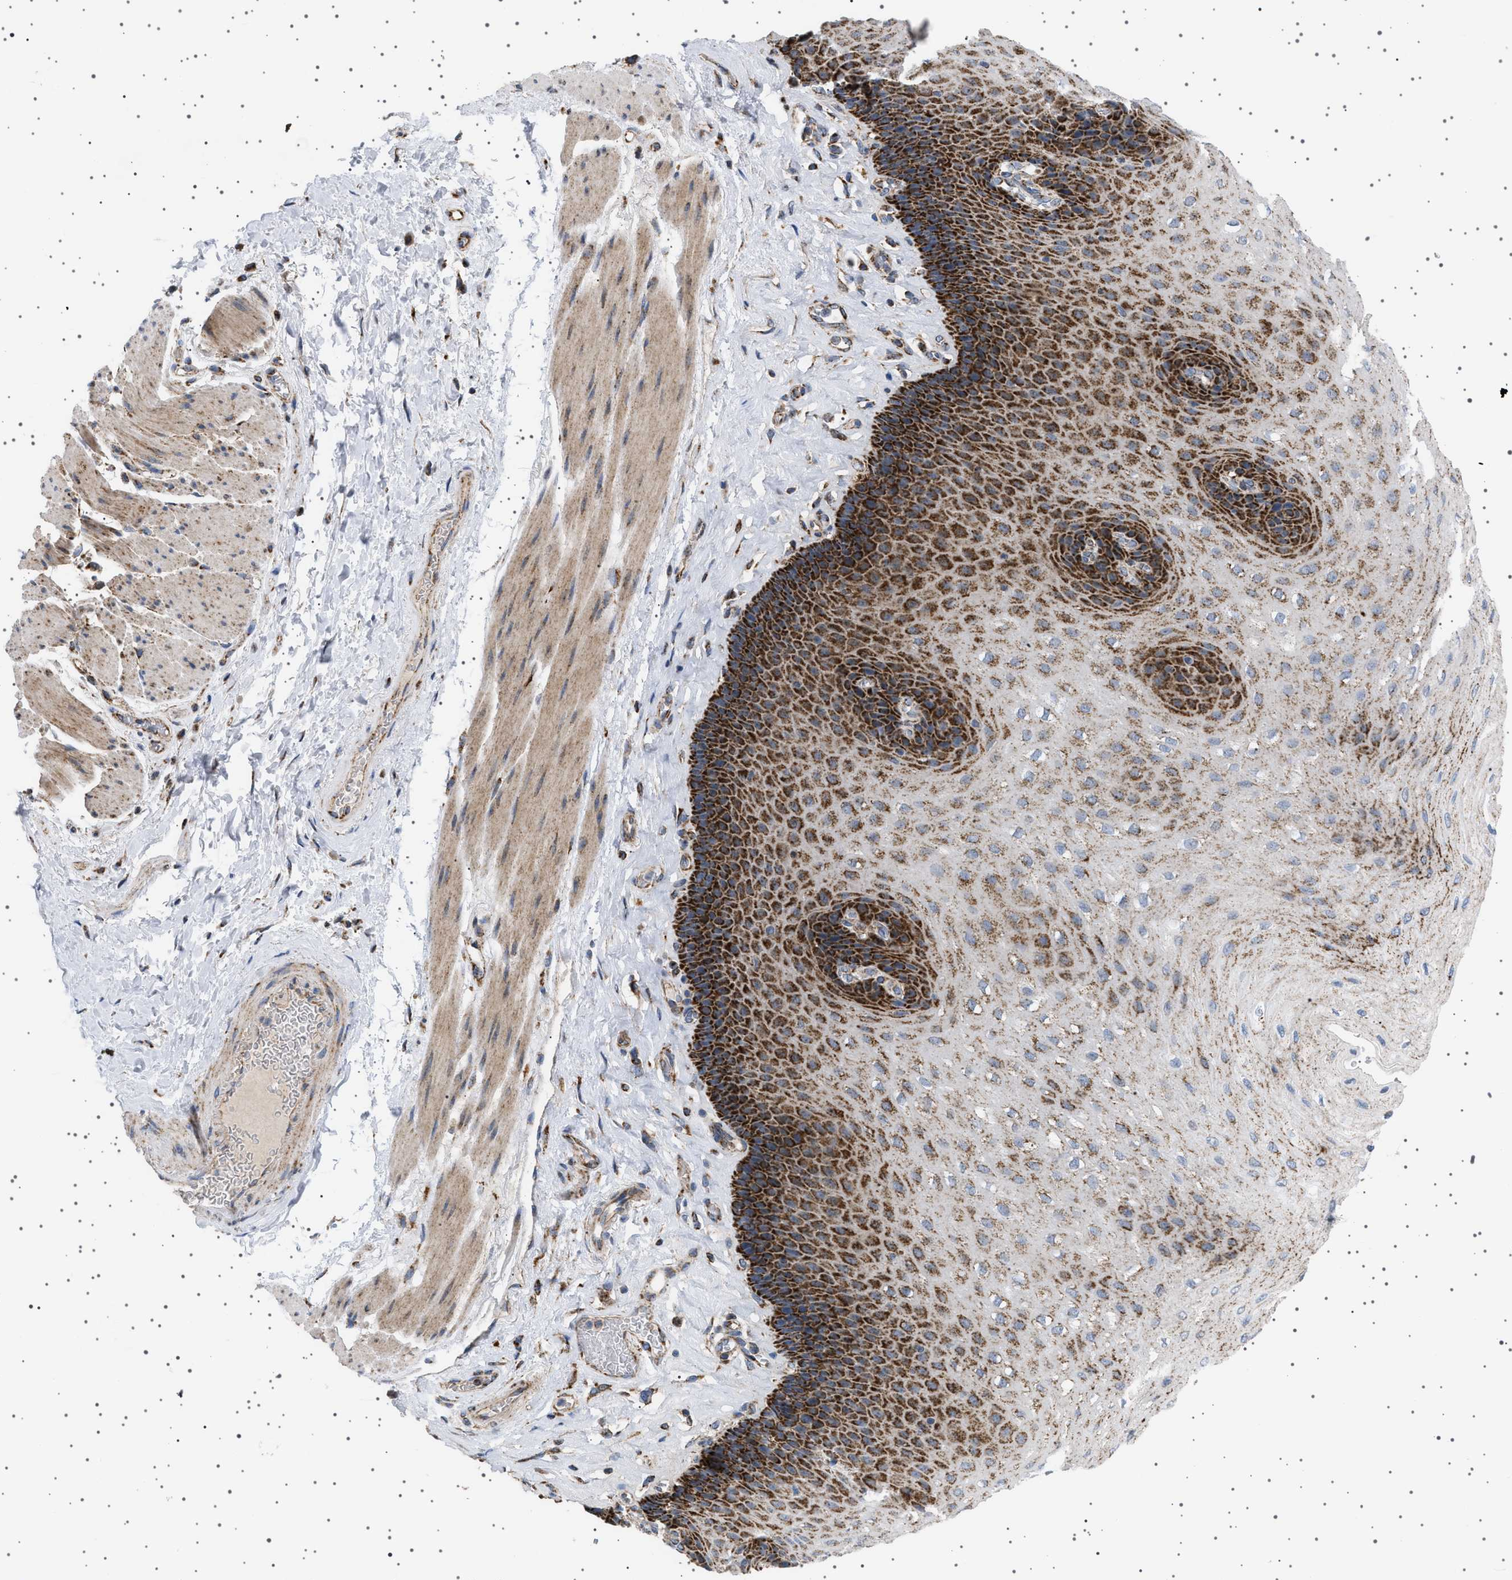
{"staining": {"intensity": "strong", "quantity": "25%-75%", "location": "cytoplasmic/membranous"}, "tissue": "esophagus", "cell_type": "Squamous epithelial cells", "image_type": "normal", "snomed": [{"axis": "morphology", "description": "Normal tissue, NOS"}, {"axis": "topography", "description": "Esophagus"}], "caption": "Protein analysis of unremarkable esophagus reveals strong cytoplasmic/membranous staining in approximately 25%-75% of squamous epithelial cells.", "gene": "UBXN8", "patient": {"sex": "female", "age": 72}}